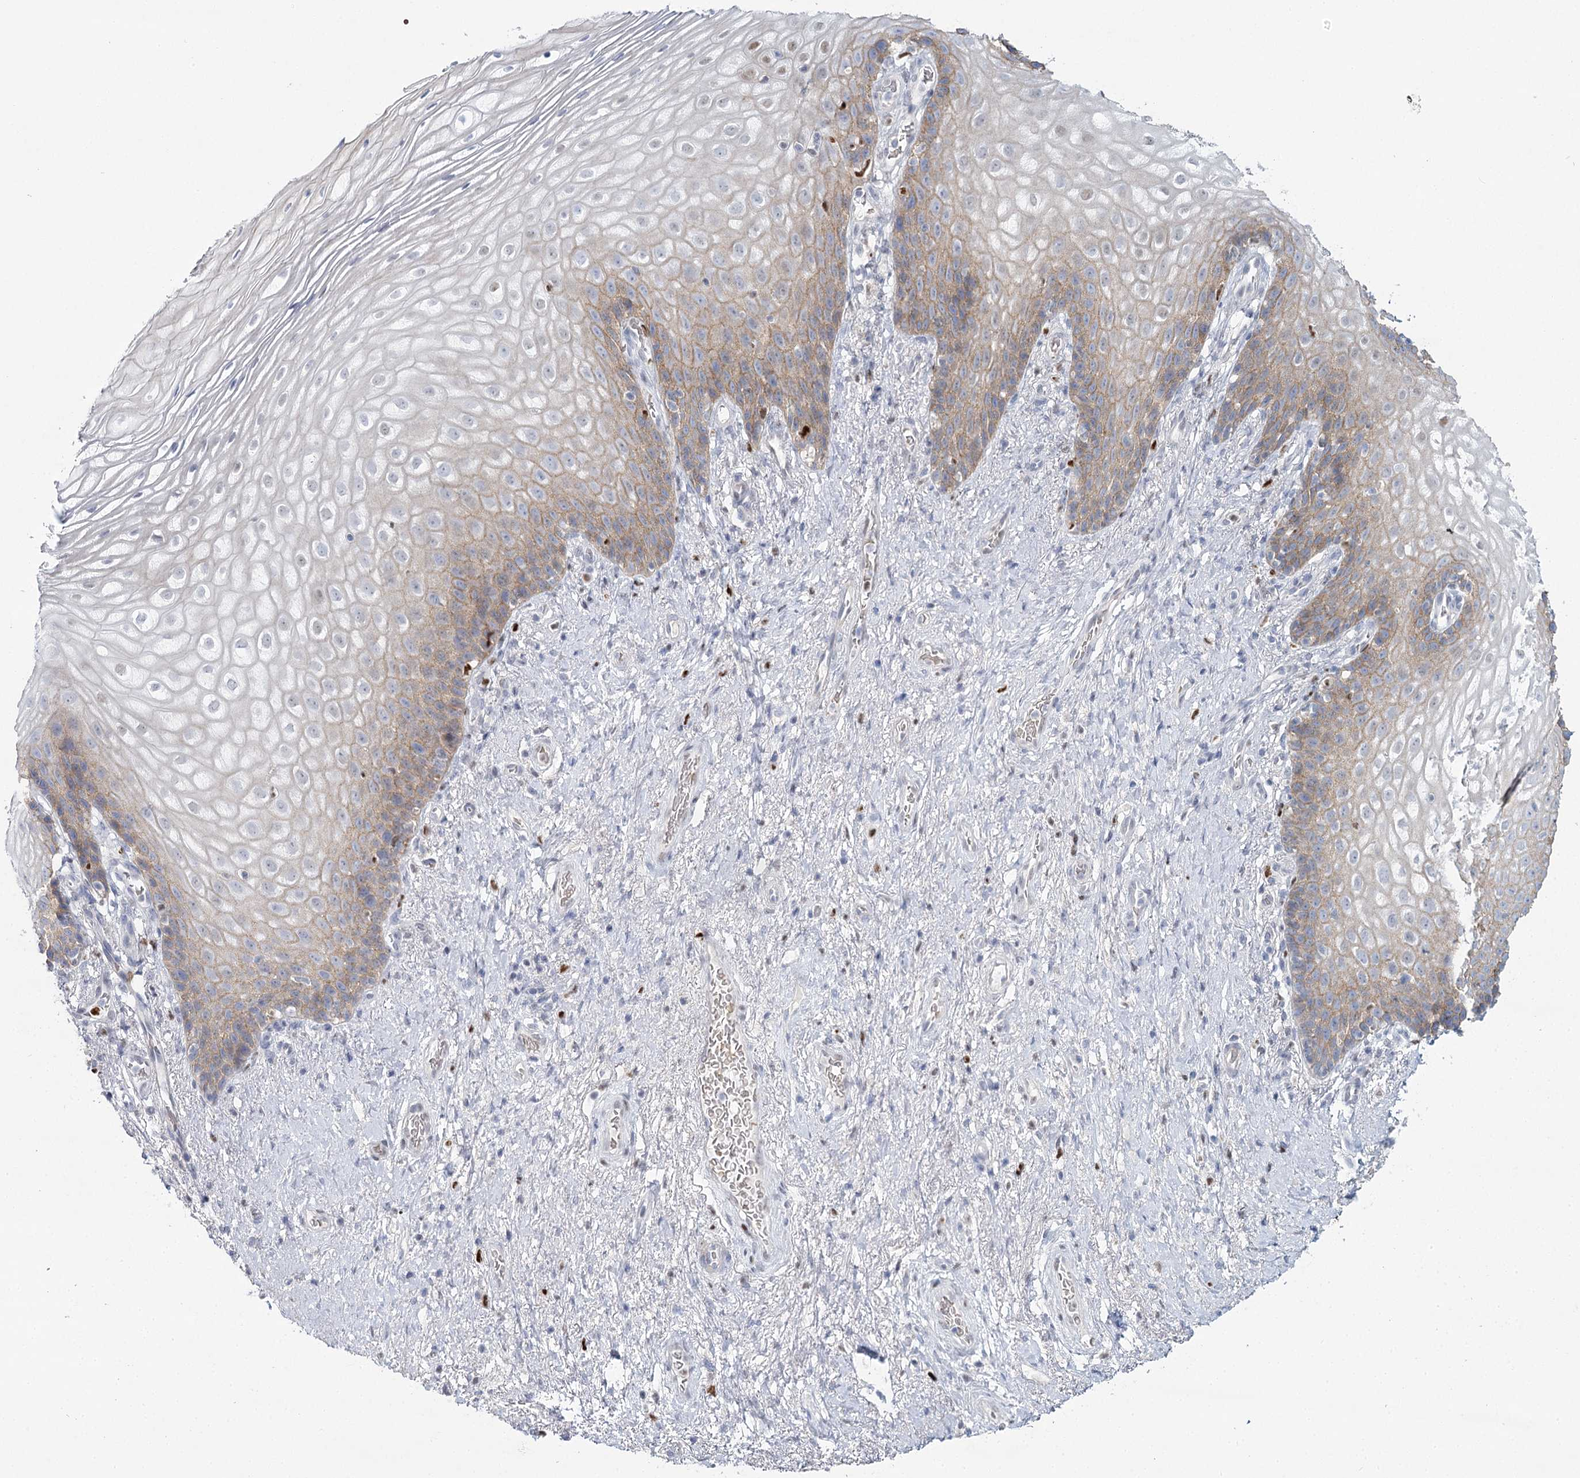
{"staining": {"intensity": "weak", "quantity": "<25%", "location": "cytoplasmic/membranous"}, "tissue": "vagina", "cell_type": "Squamous epithelial cells", "image_type": "normal", "snomed": [{"axis": "morphology", "description": "Normal tissue, NOS"}, {"axis": "topography", "description": "Vagina"}], "caption": "This is an immunohistochemistry image of unremarkable vagina. There is no positivity in squamous epithelial cells.", "gene": "IGSF3", "patient": {"sex": "female", "age": 60}}